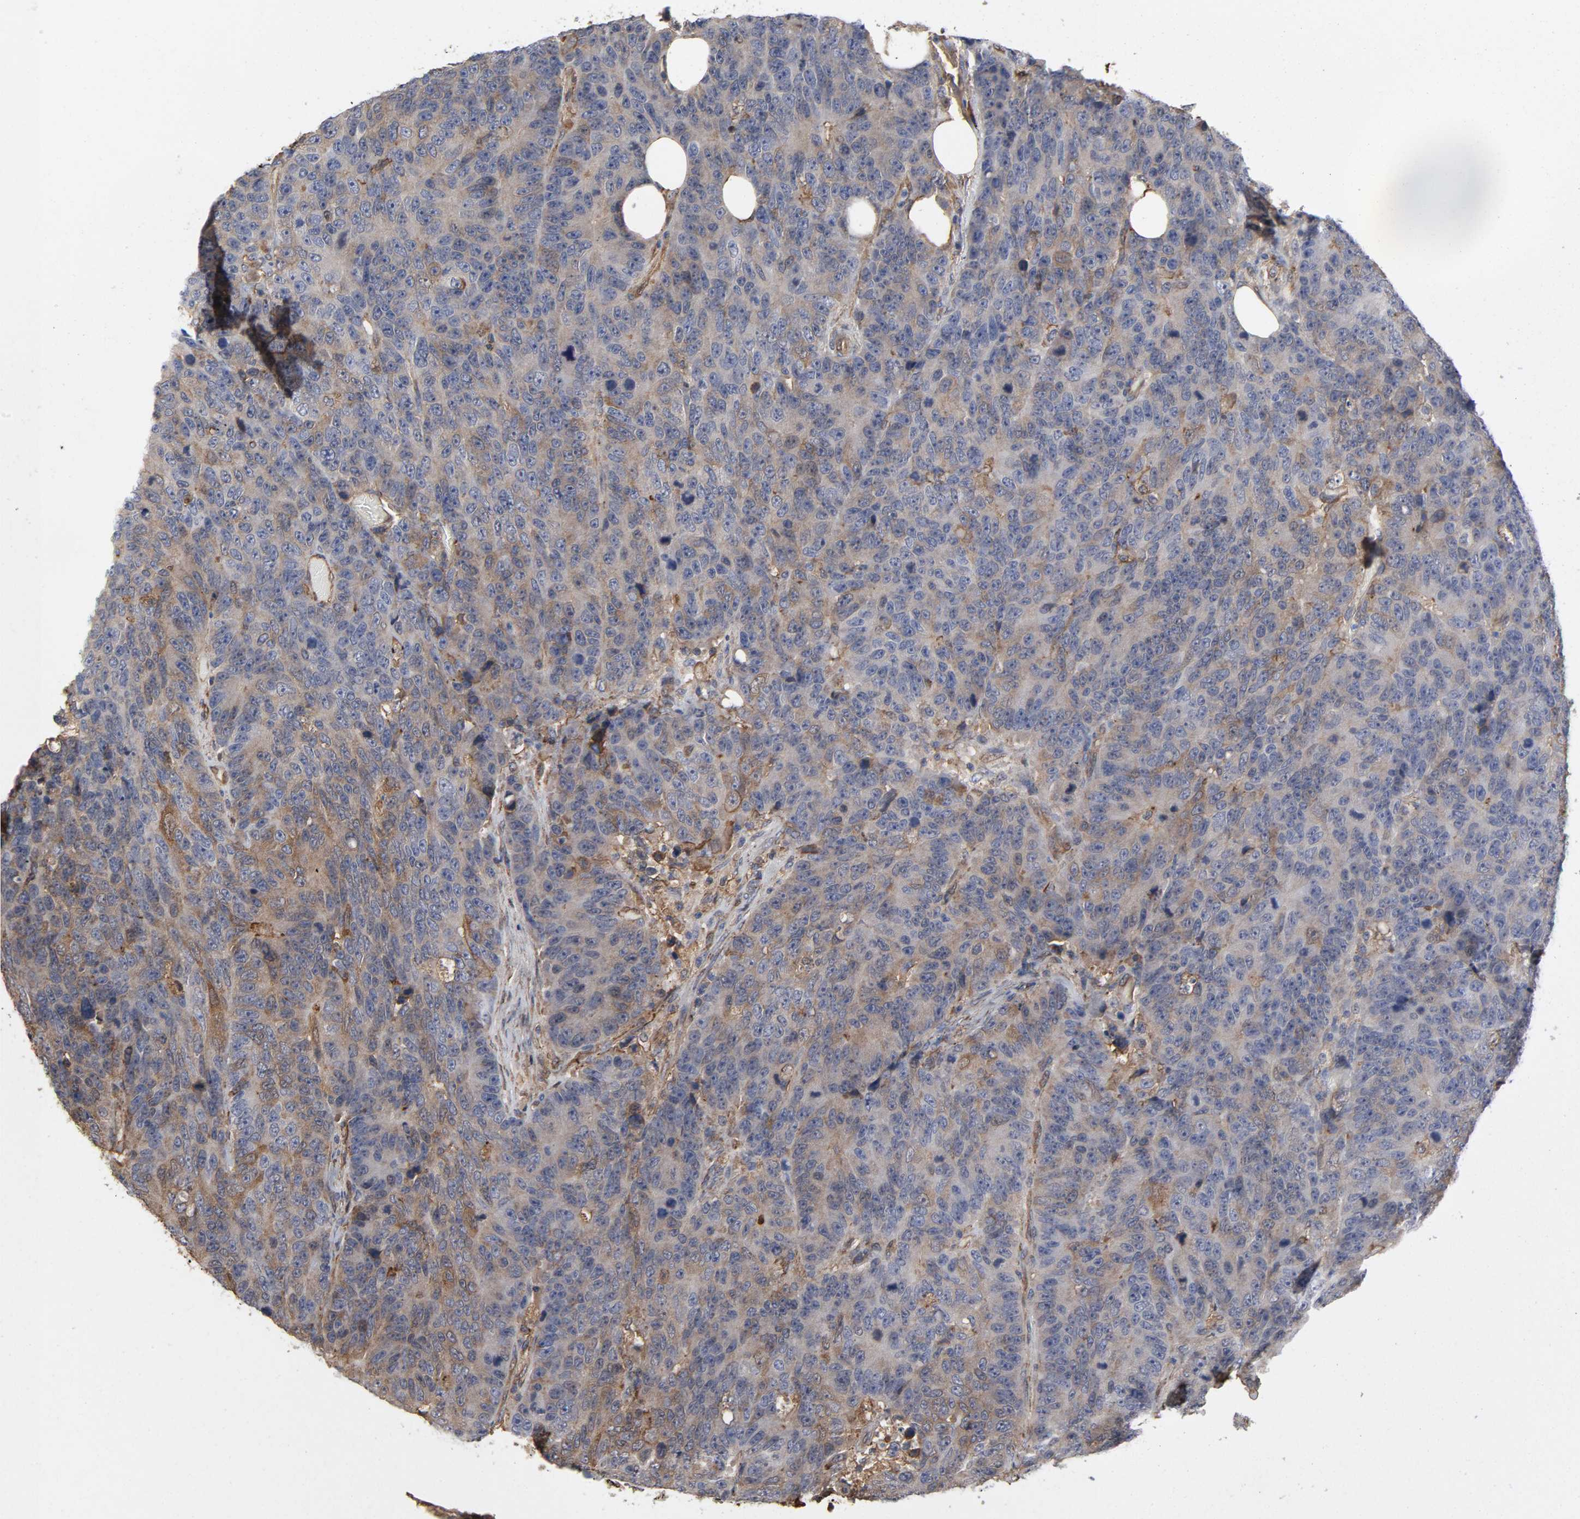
{"staining": {"intensity": "moderate", "quantity": ">75%", "location": "cytoplasmic/membranous"}, "tissue": "colorectal cancer", "cell_type": "Tumor cells", "image_type": "cancer", "snomed": [{"axis": "morphology", "description": "Adenocarcinoma, NOS"}, {"axis": "topography", "description": "Colon"}], "caption": "Colorectal cancer tissue shows moderate cytoplasmic/membranous expression in about >75% of tumor cells", "gene": "ANXA2", "patient": {"sex": "female", "age": 86}}